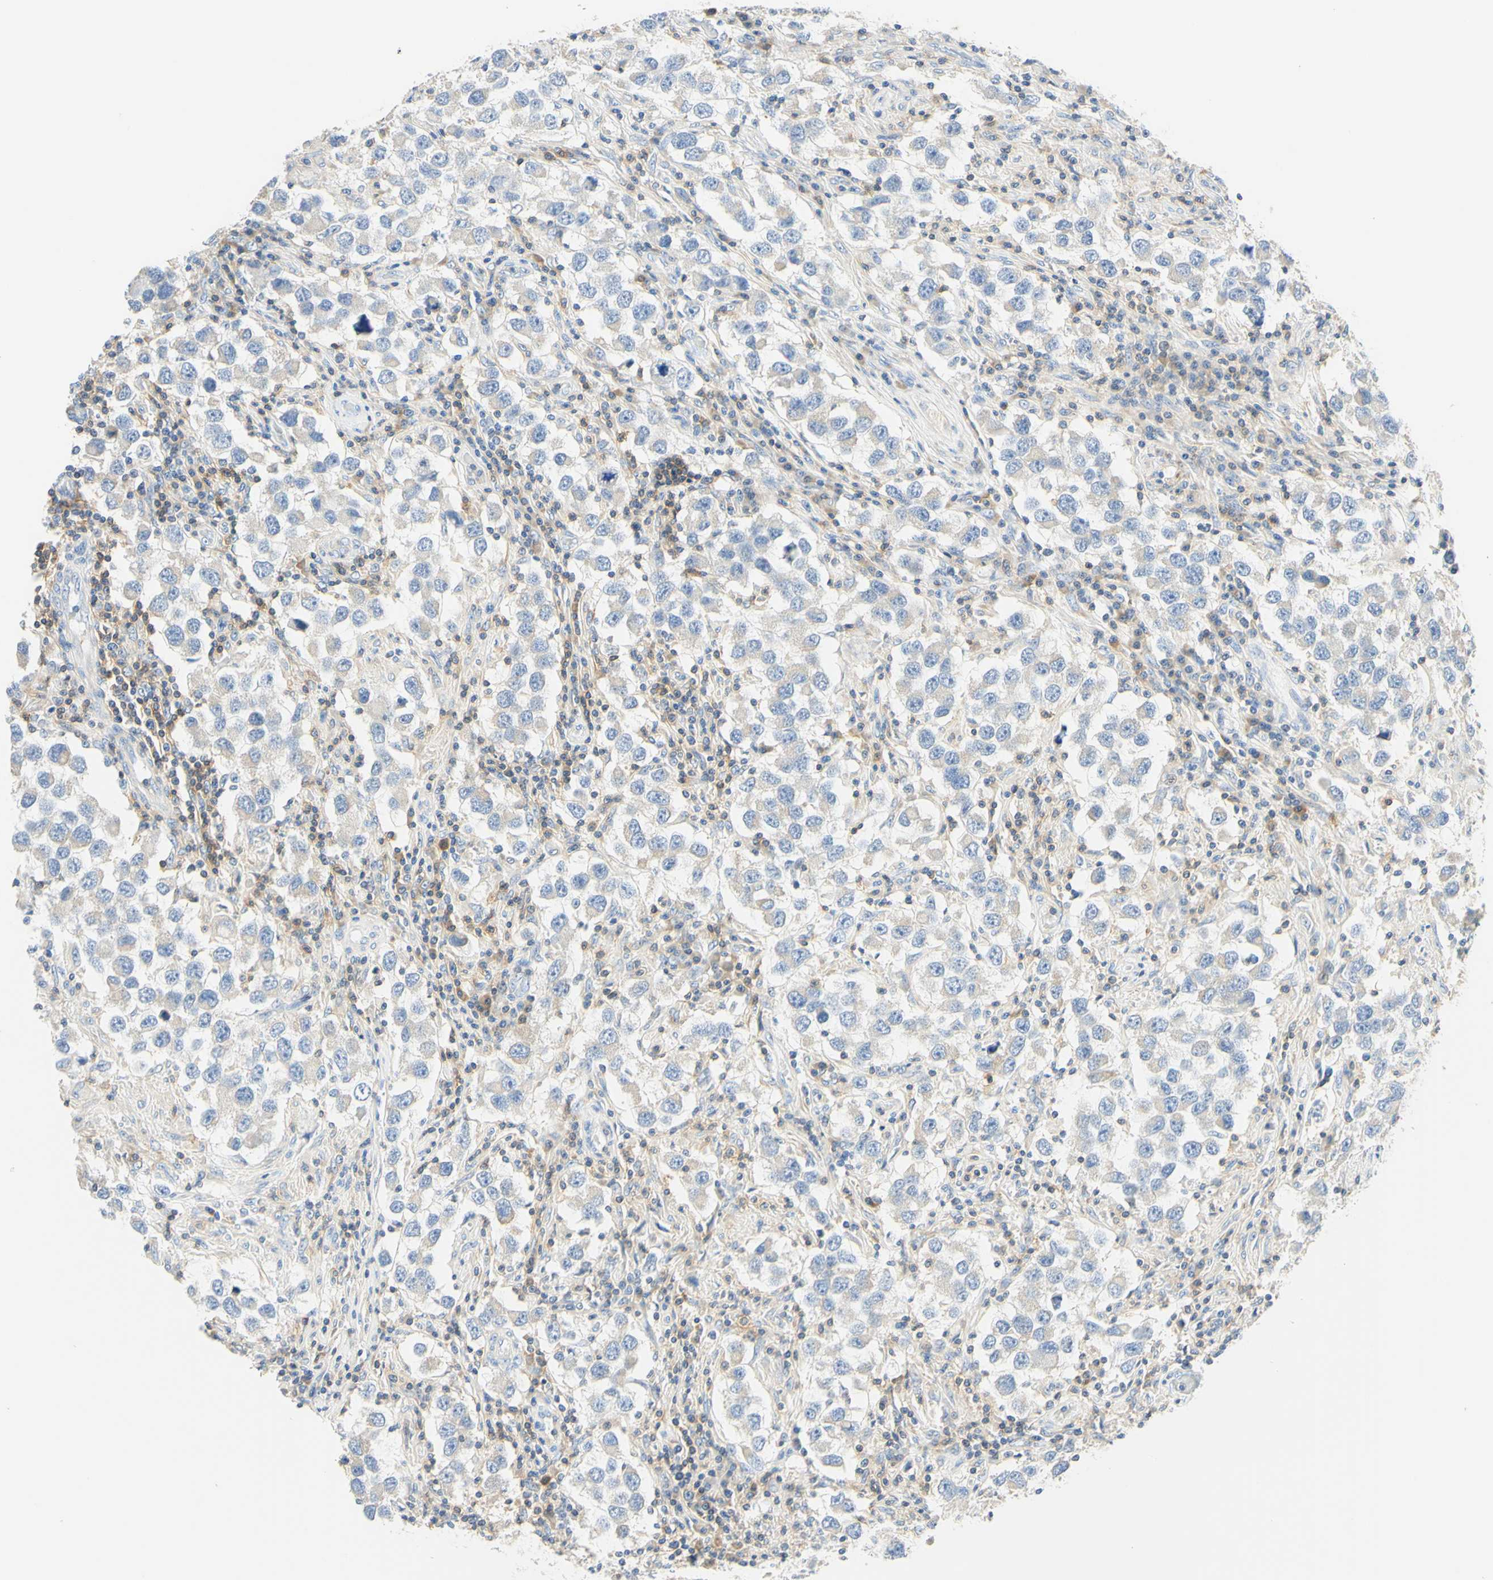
{"staining": {"intensity": "negative", "quantity": "none", "location": "none"}, "tissue": "testis cancer", "cell_type": "Tumor cells", "image_type": "cancer", "snomed": [{"axis": "morphology", "description": "Carcinoma, Embryonal, NOS"}, {"axis": "topography", "description": "Testis"}], "caption": "A photomicrograph of human testis cancer is negative for staining in tumor cells.", "gene": "LAT", "patient": {"sex": "male", "age": 21}}